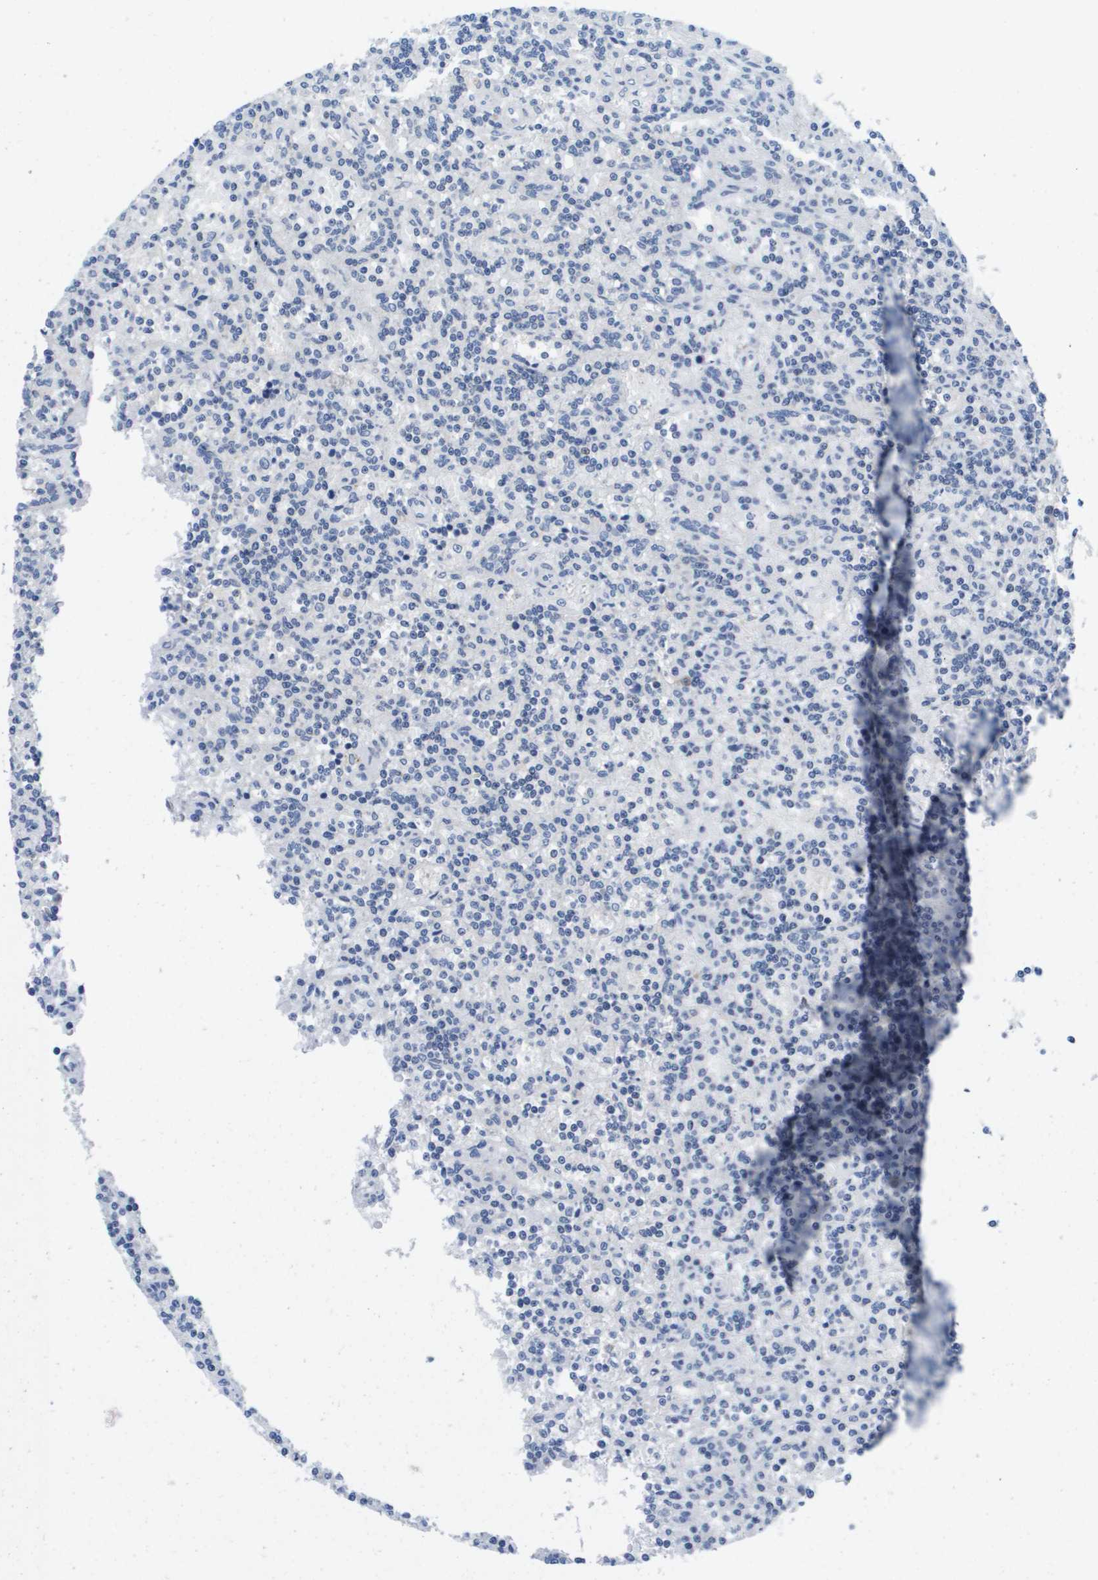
{"staining": {"intensity": "negative", "quantity": "none", "location": "none"}, "tissue": "lymphoma", "cell_type": "Tumor cells", "image_type": "cancer", "snomed": [{"axis": "morphology", "description": "Malignant lymphoma, non-Hodgkin's type, Low grade"}, {"axis": "topography", "description": "Spleen"}], "caption": "Immunohistochemistry (IHC) photomicrograph of neoplastic tissue: low-grade malignant lymphoma, non-Hodgkin's type stained with DAB exhibits no significant protein expression in tumor cells.", "gene": "FKBP4", "patient": {"sex": "male", "age": 73}}